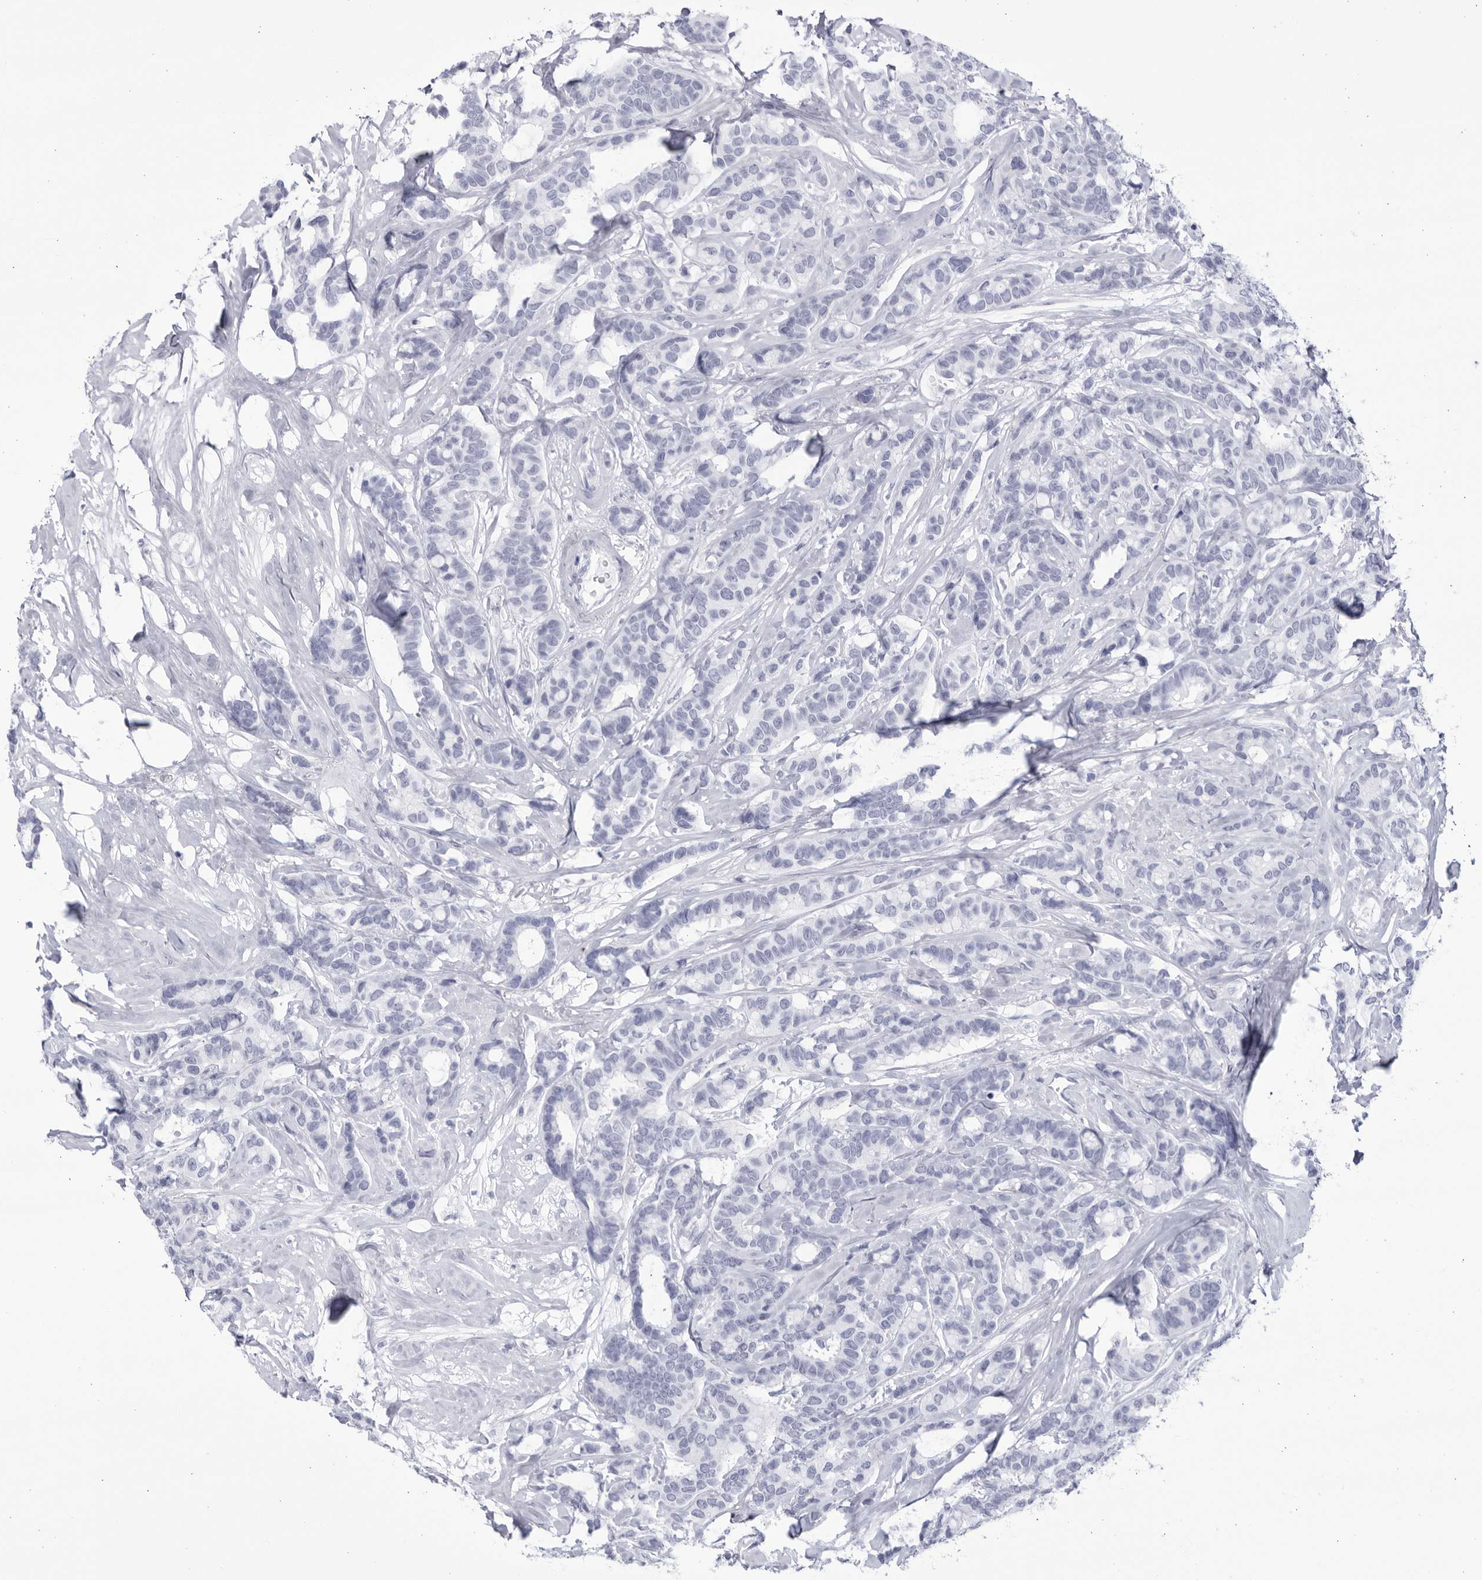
{"staining": {"intensity": "negative", "quantity": "none", "location": "none"}, "tissue": "breast cancer", "cell_type": "Tumor cells", "image_type": "cancer", "snomed": [{"axis": "morphology", "description": "Duct carcinoma"}, {"axis": "topography", "description": "Breast"}], "caption": "Breast cancer stained for a protein using immunohistochemistry reveals no staining tumor cells.", "gene": "CCDC181", "patient": {"sex": "female", "age": 87}}